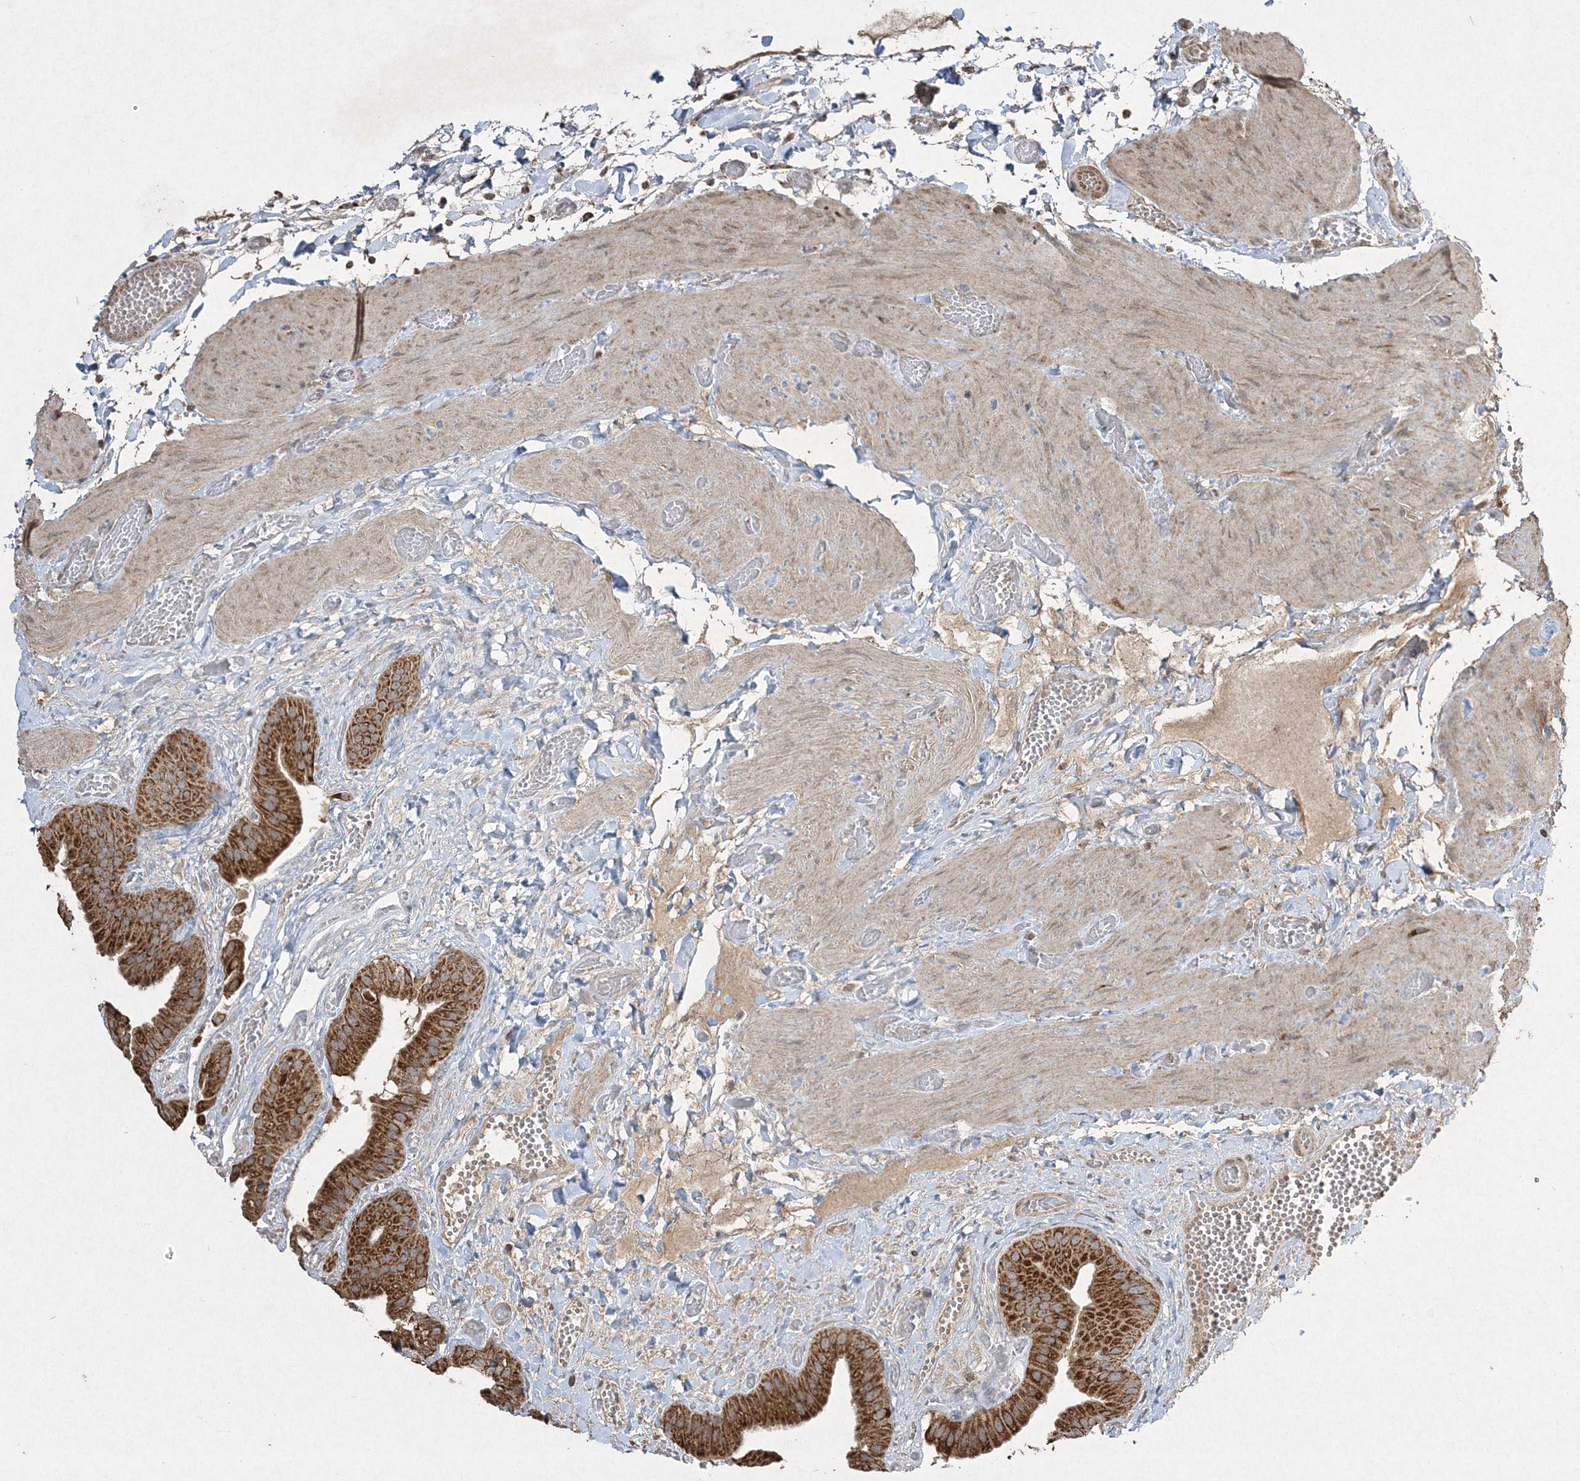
{"staining": {"intensity": "strong", "quantity": ">75%", "location": "cytoplasmic/membranous"}, "tissue": "gallbladder", "cell_type": "Glandular cells", "image_type": "normal", "snomed": [{"axis": "morphology", "description": "Normal tissue, NOS"}, {"axis": "topography", "description": "Gallbladder"}], "caption": "DAB immunohistochemical staining of unremarkable gallbladder demonstrates strong cytoplasmic/membranous protein staining in about >75% of glandular cells. (DAB (3,3'-diaminobenzidine) IHC, brown staining for protein, blue staining for nuclei).", "gene": "GRSF1", "patient": {"sex": "female", "age": 64}}